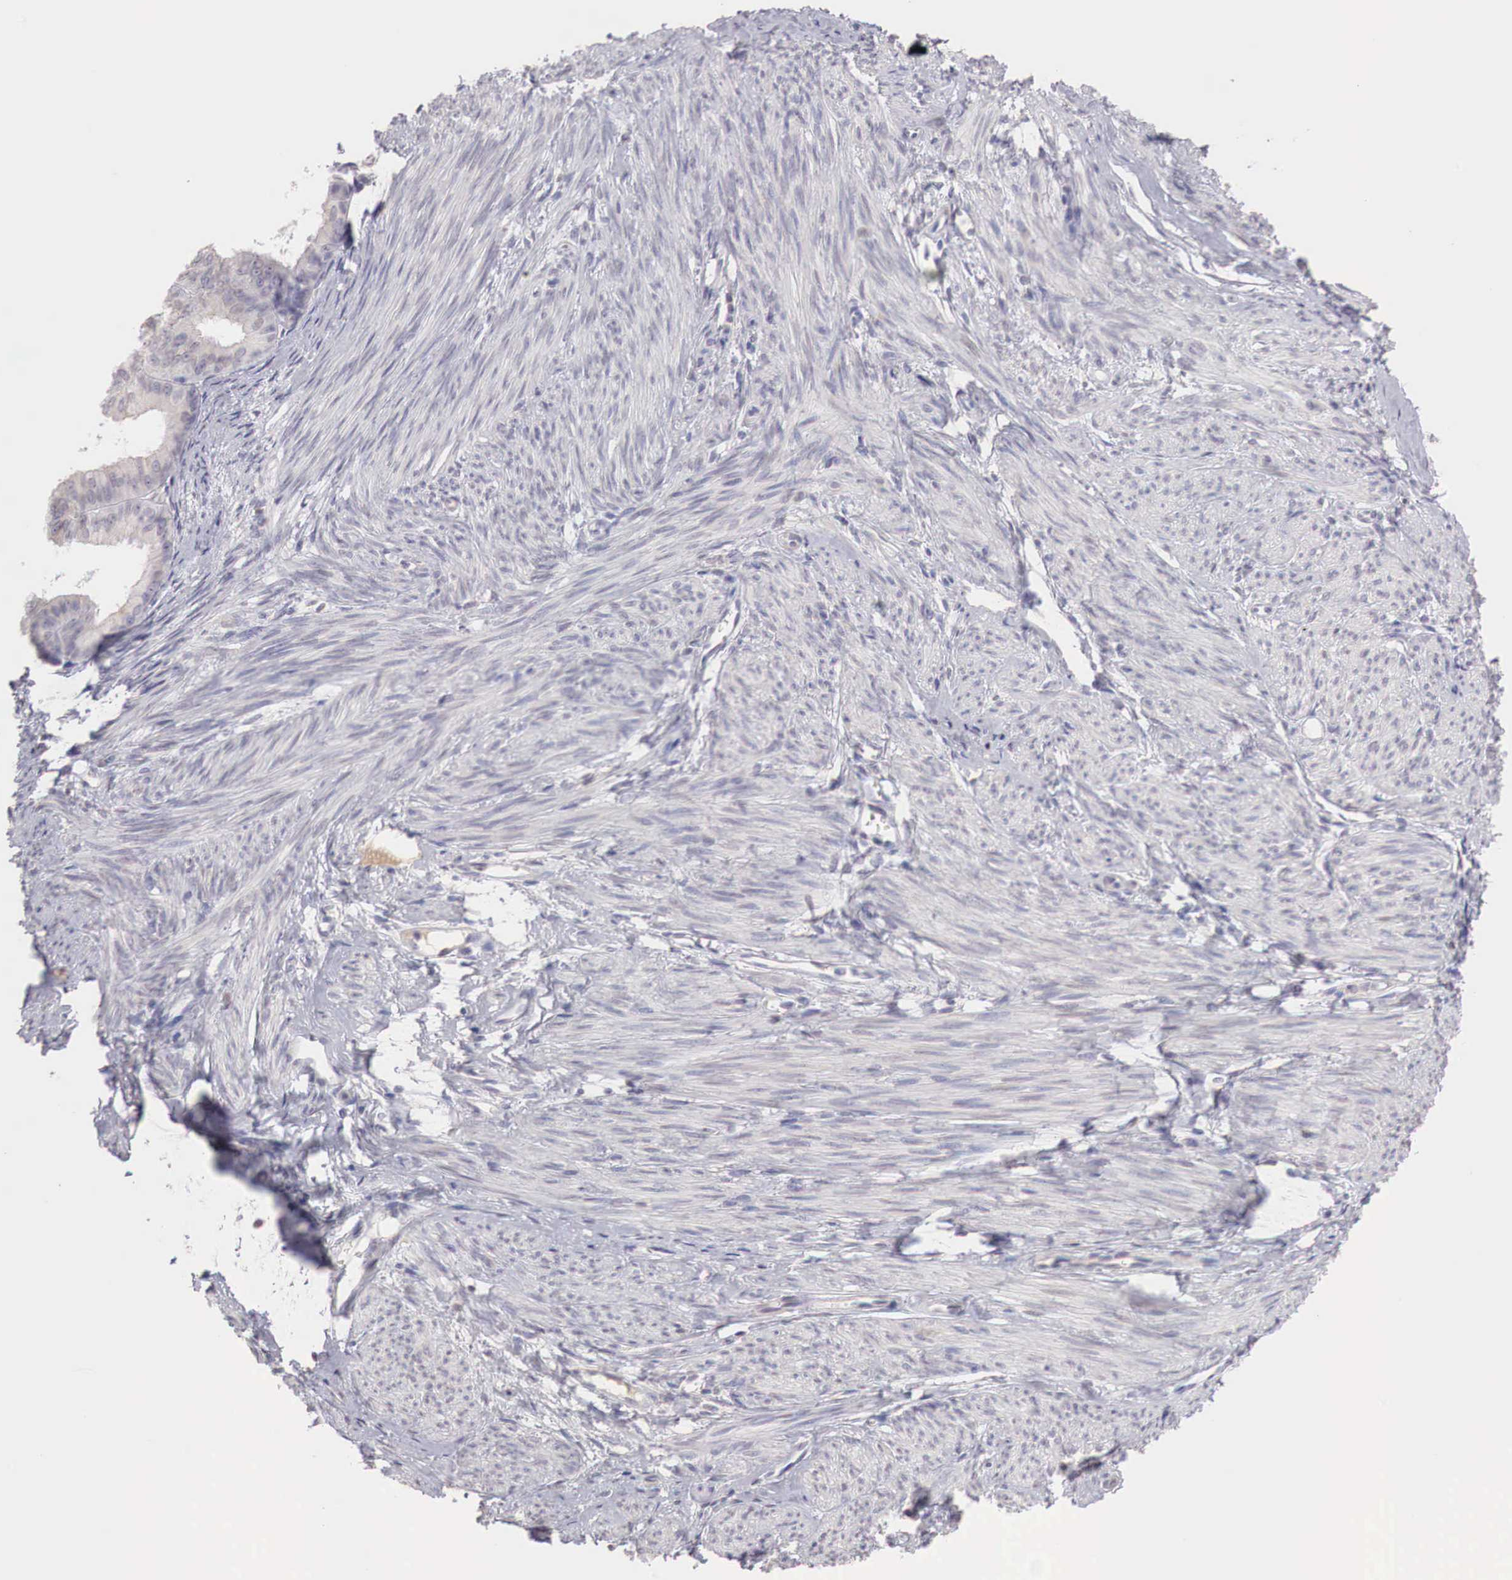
{"staining": {"intensity": "weak", "quantity": "<25%", "location": "cytoplasmic/membranous"}, "tissue": "endometrial cancer", "cell_type": "Tumor cells", "image_type": "cancer", "snomed": [{"axis": "morphology", "description": "Adenocarcinoma, NOS"}, {"axis": "topography", "description": "Endometrium"}], "caption": "Endometrial cancer (adenocarcinoma) stained for a protein using immunohistochemistry demonstrates no positivity tumor cells.", "gene": "XPNPEP2", "patient": {"sex": "female", "age": 76}}